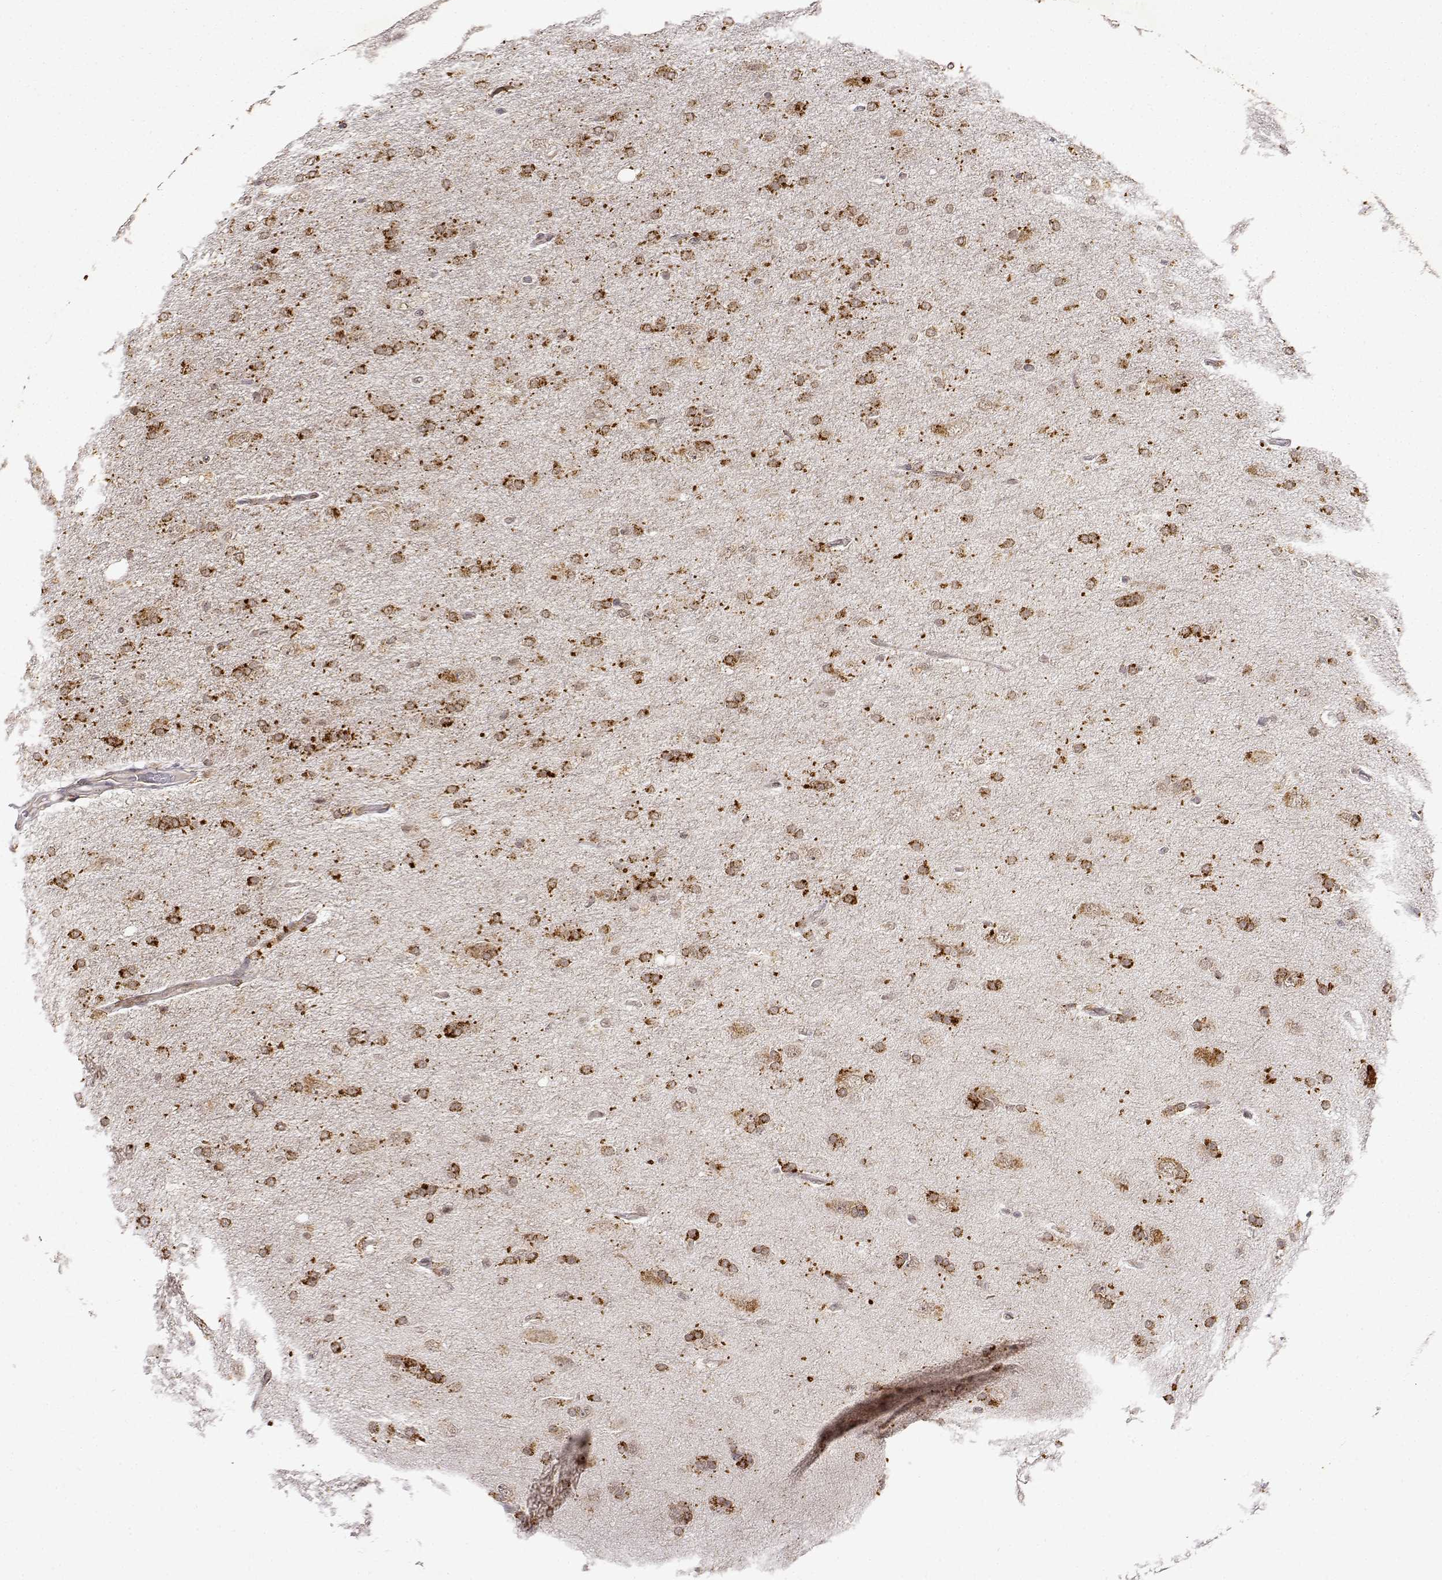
{"staining": {"intensity": "strong", "quantity": ">75%", "location": "cytoplasmic/membranous"}, "tissue": "glioma", "cell_type": "Tumor cells", "image_type": "cancer", "snomed": [{"axis": "morphology", "description": "Glioma, malignant, High grade"}, {"axis": "topography", "description": "Cerebral cortex"}], "caption": "Immunohistochemical staining of malignant glioma (high-grade) exhibits strong cytoplasmic/membranous protein staining in about >75% of tumor cells. (Stains: DAB (3,3'-diaminobenzidine) in brown, nuclei in blue, Microscopy: brightfield microscopy at high magnification).", "gene": "RNF13", "patient": {"sex": "male", "age": 70}}